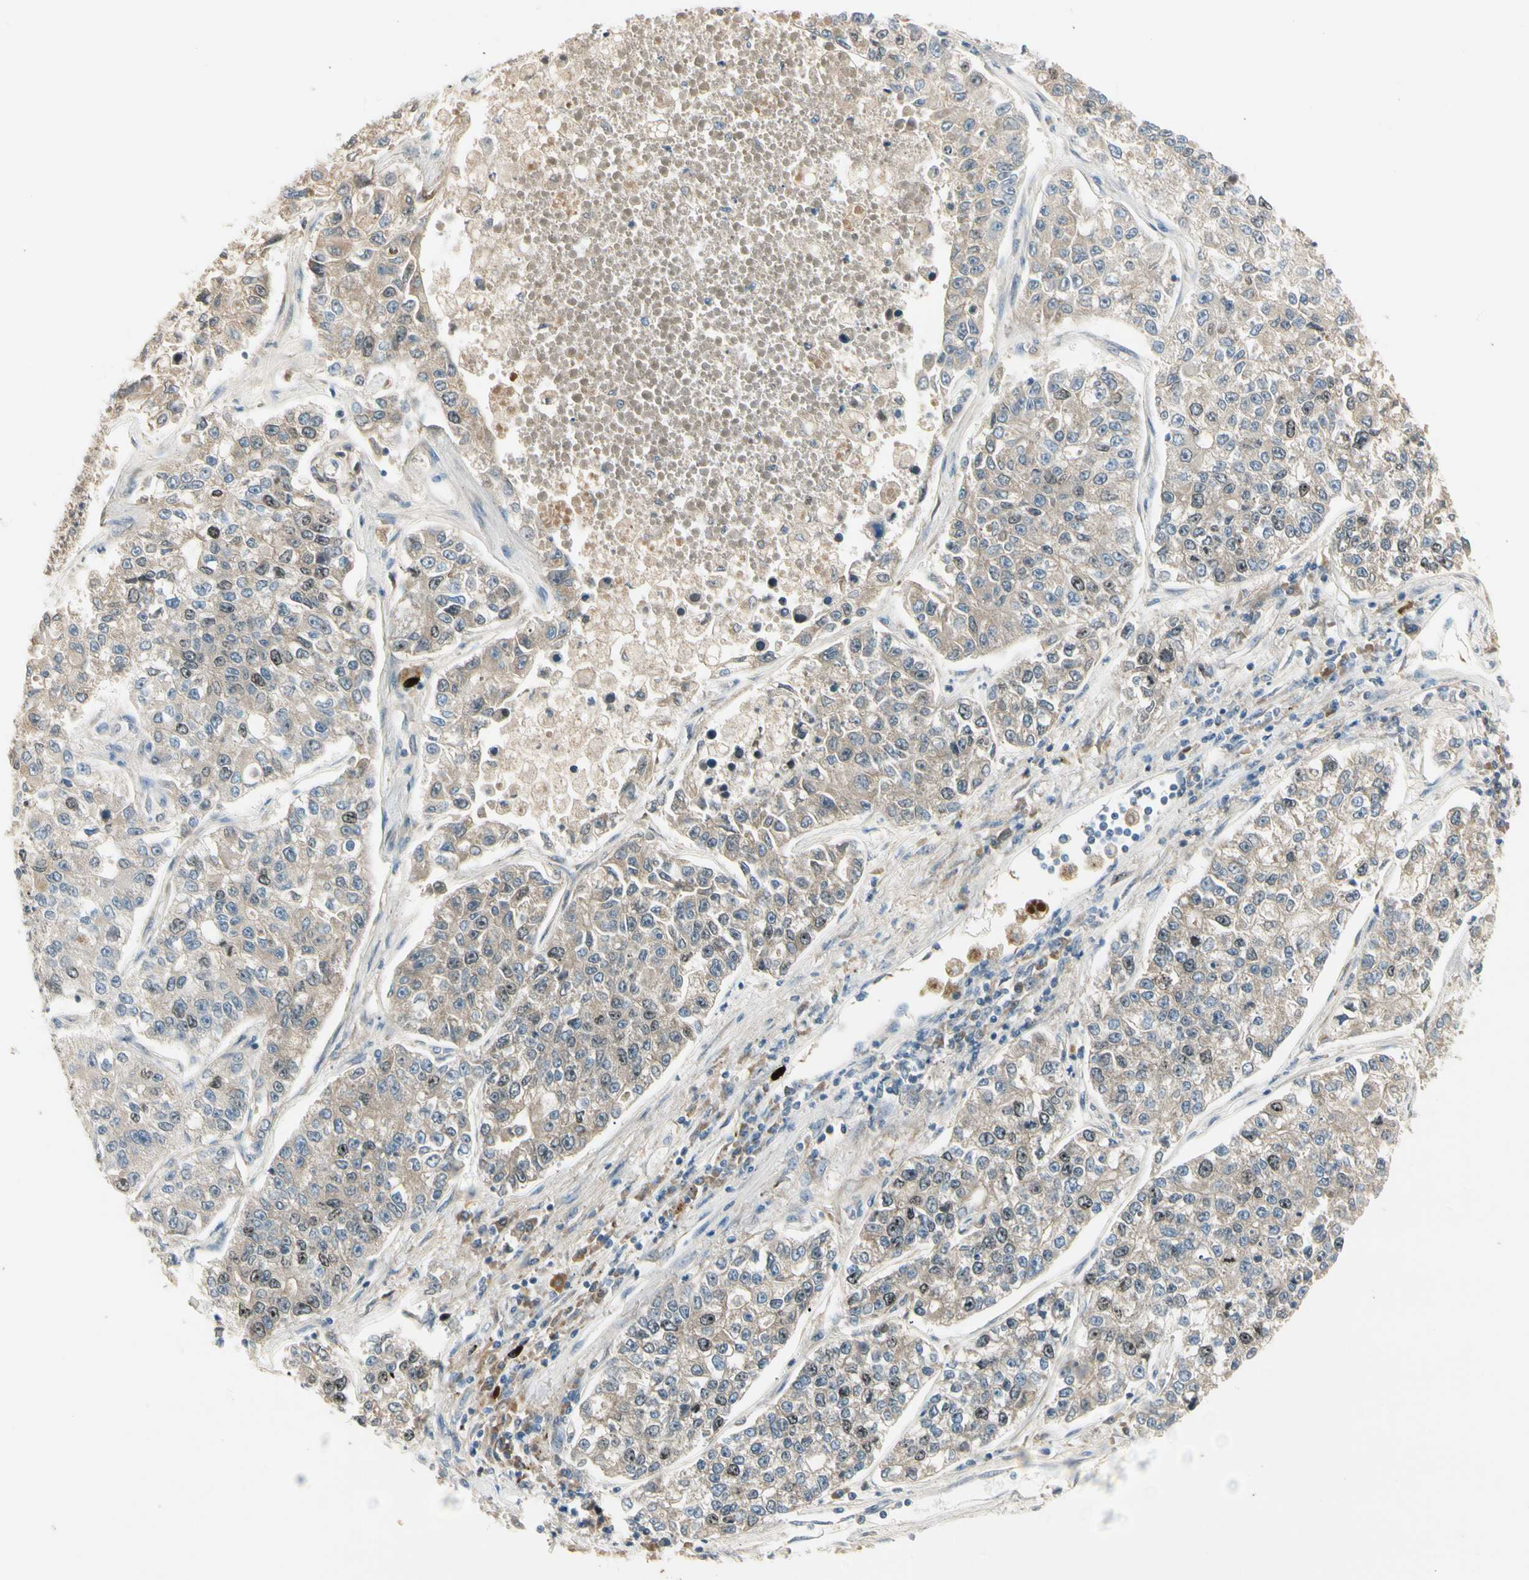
{"staining": {"intensity": "moderate", "quantity": "<25%", "location": "nuclear"}, "tissue": "lung cancer", "cell_type": "Tumor cells", "image_type": "cancer", "snomed": [{"axis": "morphology", "description": "Adenocarcinoma, NOS"}, {"axis": "topography", "description": "Lung"}], "caption": "This photomicrograph demonstrates IHC staining of lung adenocarcinoma, with low moderate nuclear expression in about <25% of tumor cells.", "gene": "PITX1", "patient": {"sex": "male", "age": 49}}